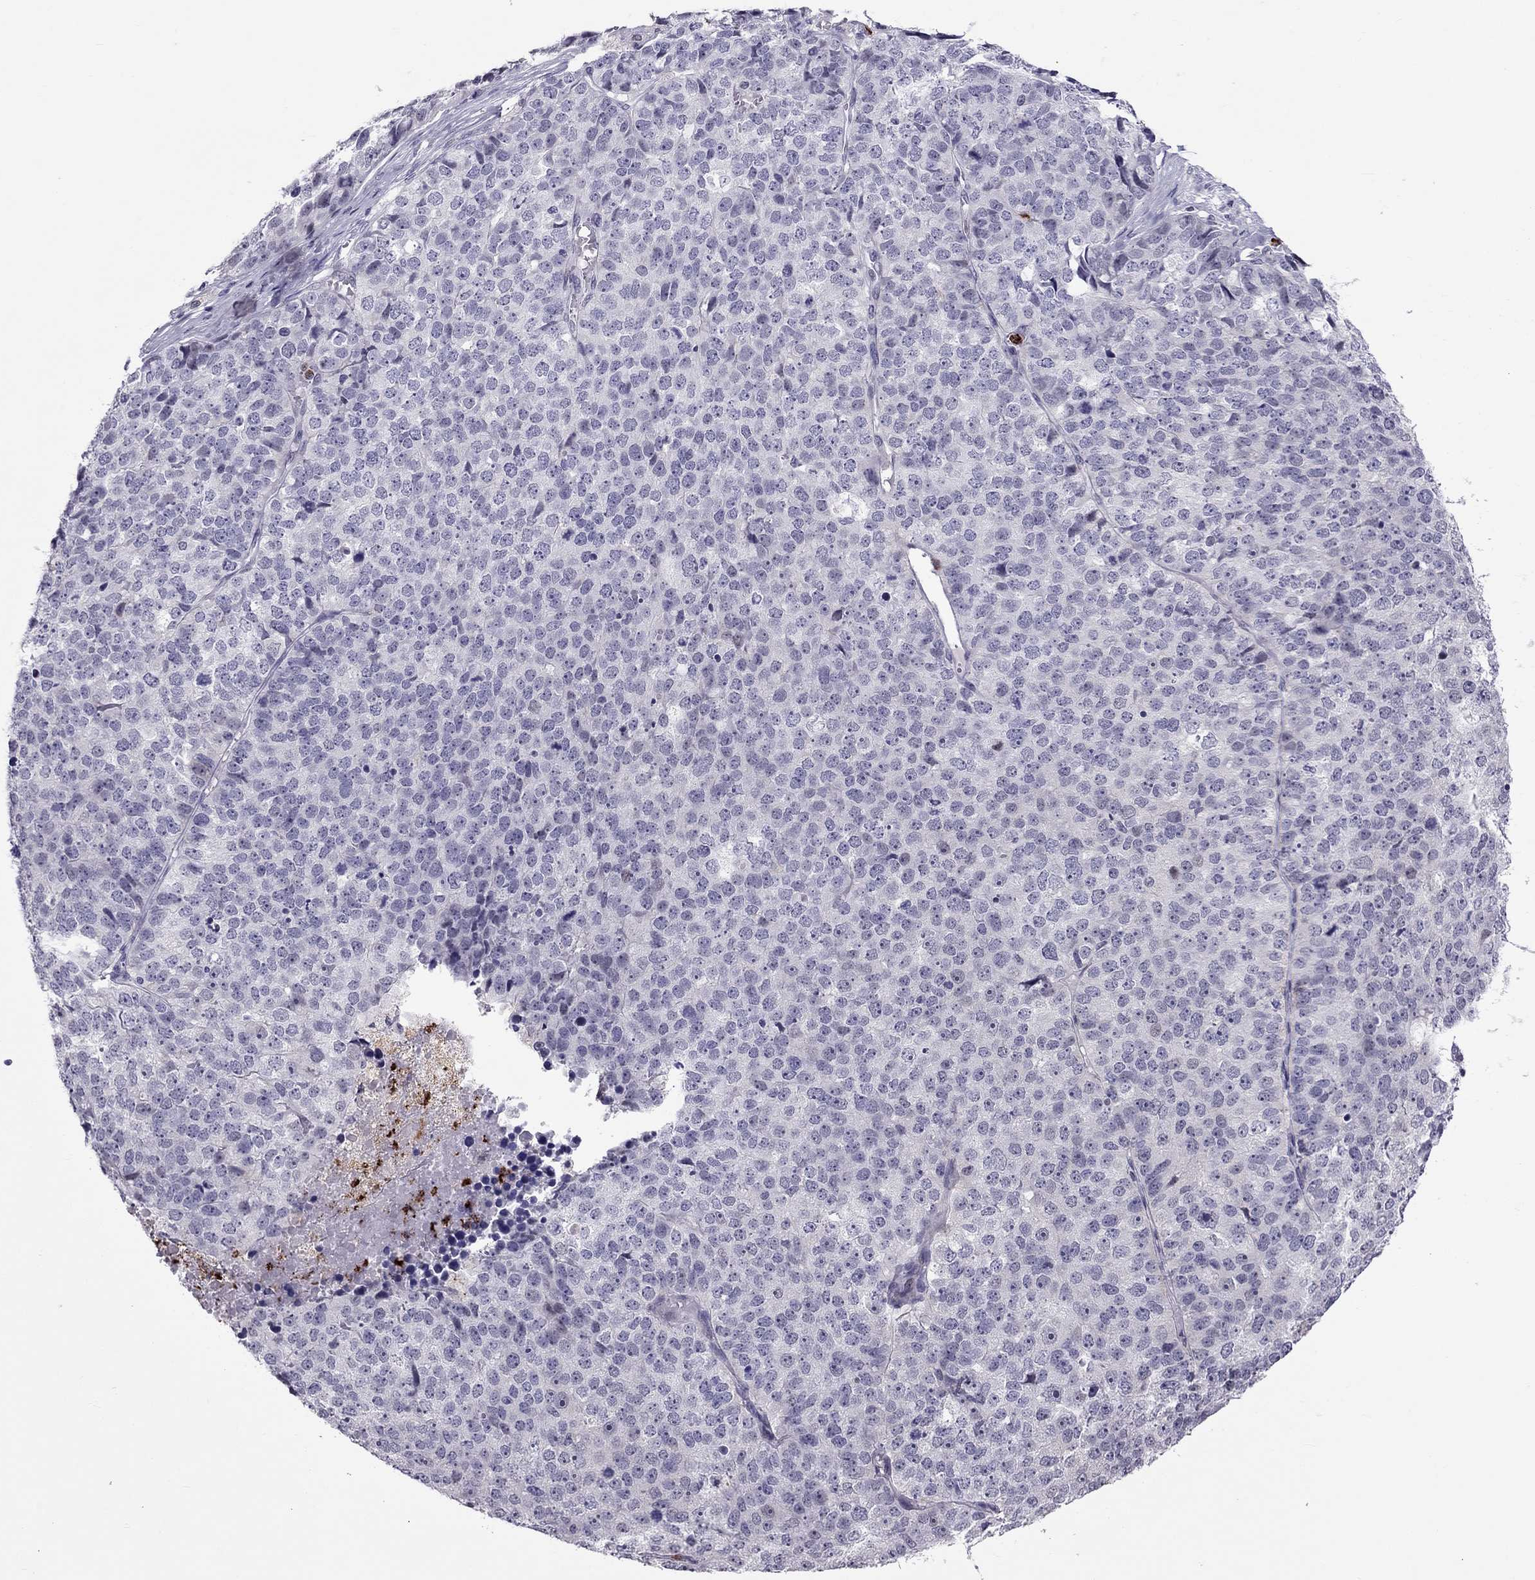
{"staining": {"intensity": "negative", "quantity": "none", "location": "none"}, "tissue": "stomach cancer", "cell_type": "Tumor cells", "image_type": "cancer", "snomed": [{"axis": "morphology", "description": "Adenocarcinoma, NOS"}, {"axis": "topography", "description": "Stomach"}], "caption": "Micrograph shows no protein expression in tumor cells of stomach adenocarcinoma tissue.", "gene": "CCL27", "patient": {"sex": "male", "age": 69}}